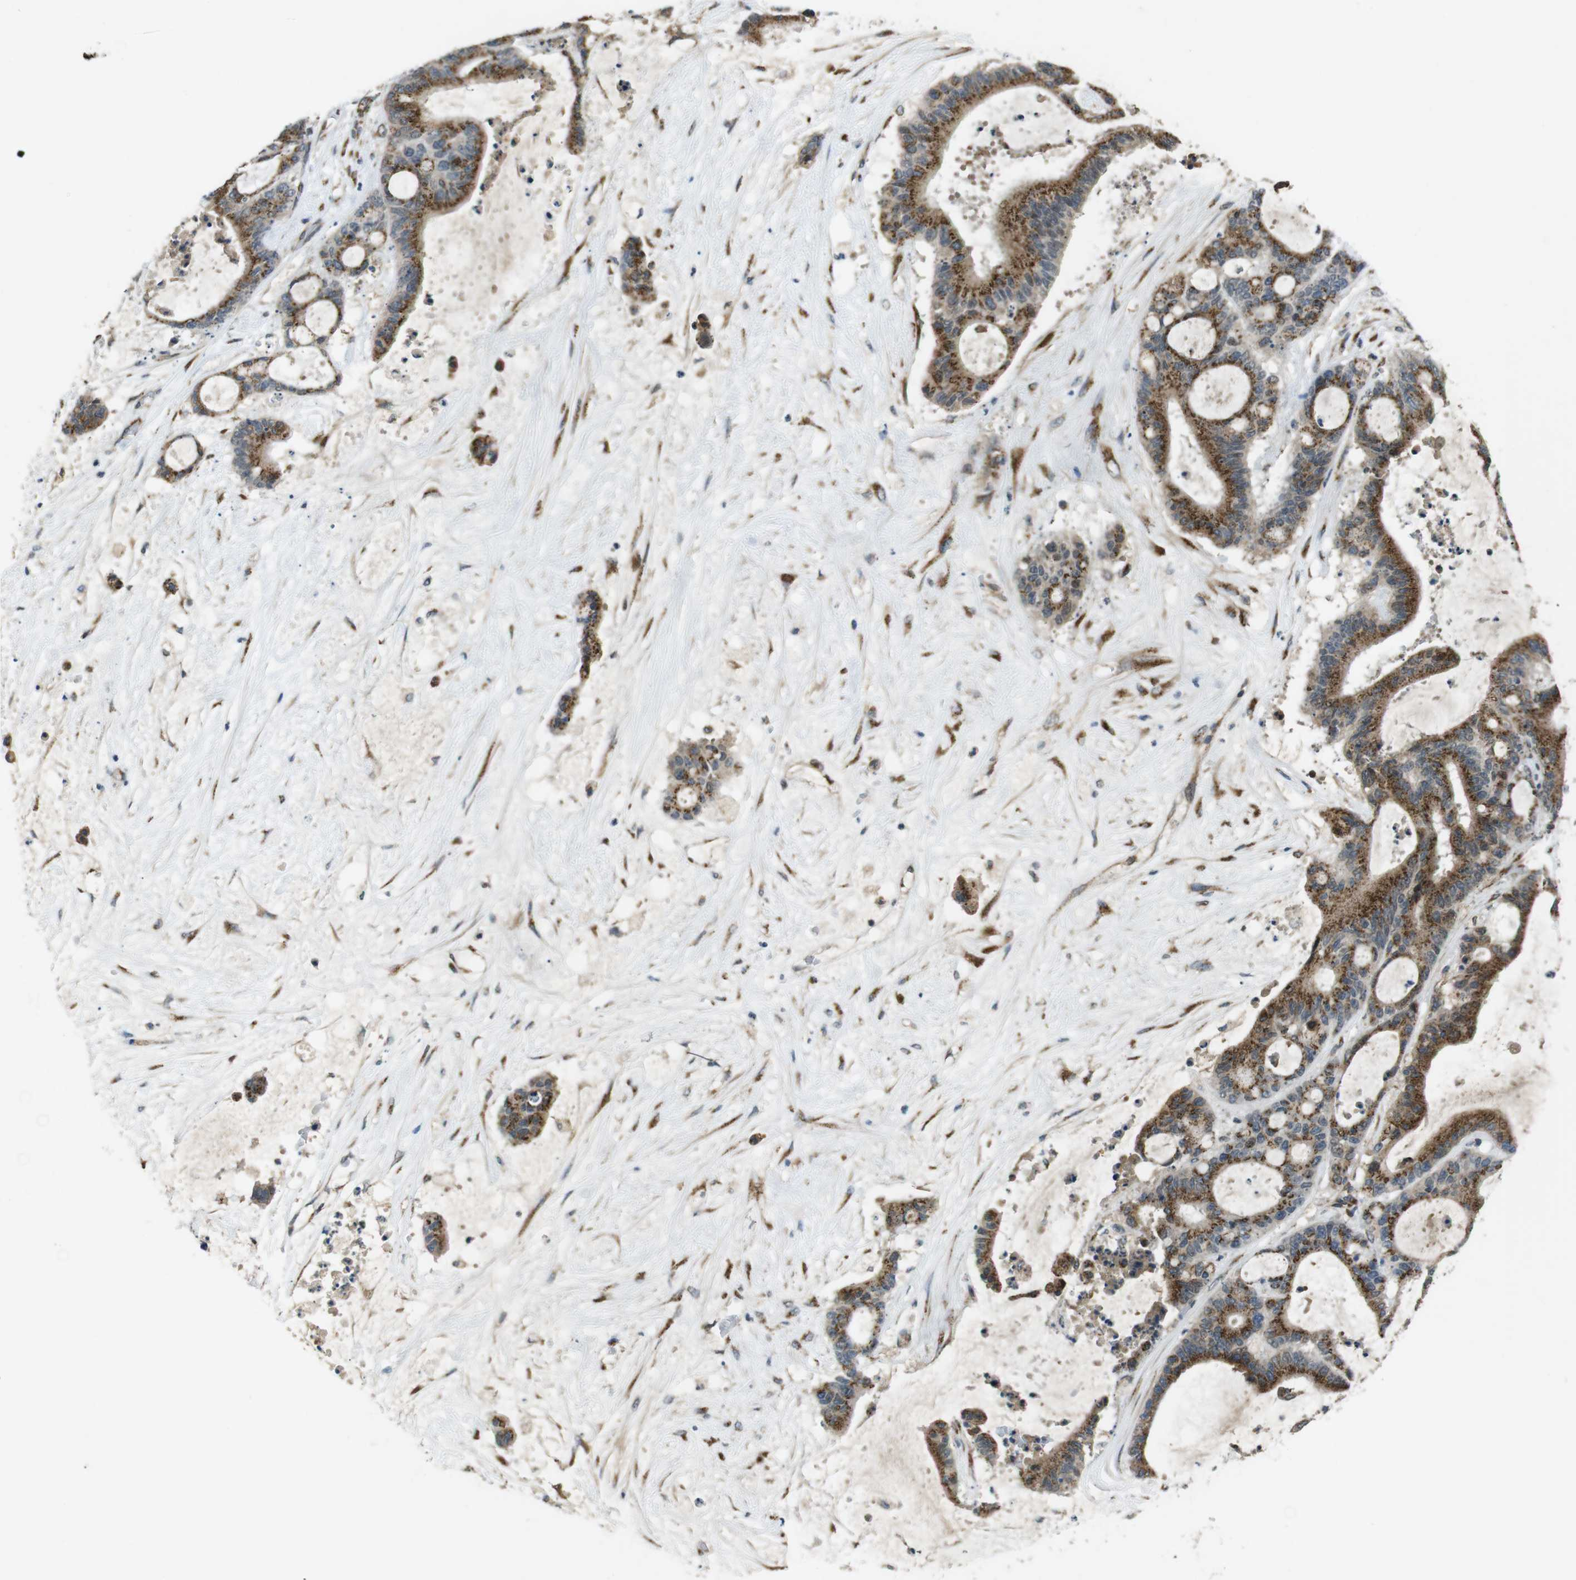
{"staining": {"intensity": "moderate", "quantity": ">75%", "location": "cytoplasmic/membranous"}, "tissue": "liver cancer", "cell_type": "Tumor cells", "image_type": "cancer", "snomed": [{"axis": "morphology", "description": "Cholangiocarcinoma"}, {"axis": "topography", "description": "Liver"}], "caption": "IHC of liver cholangiocarcinoma exhibits medium levels of moderate cytoplasmic/membranous expression in about >75% of tumor cells.", "gene": "ZFPL1", "patient": {"sex": "female", "age": 73}}